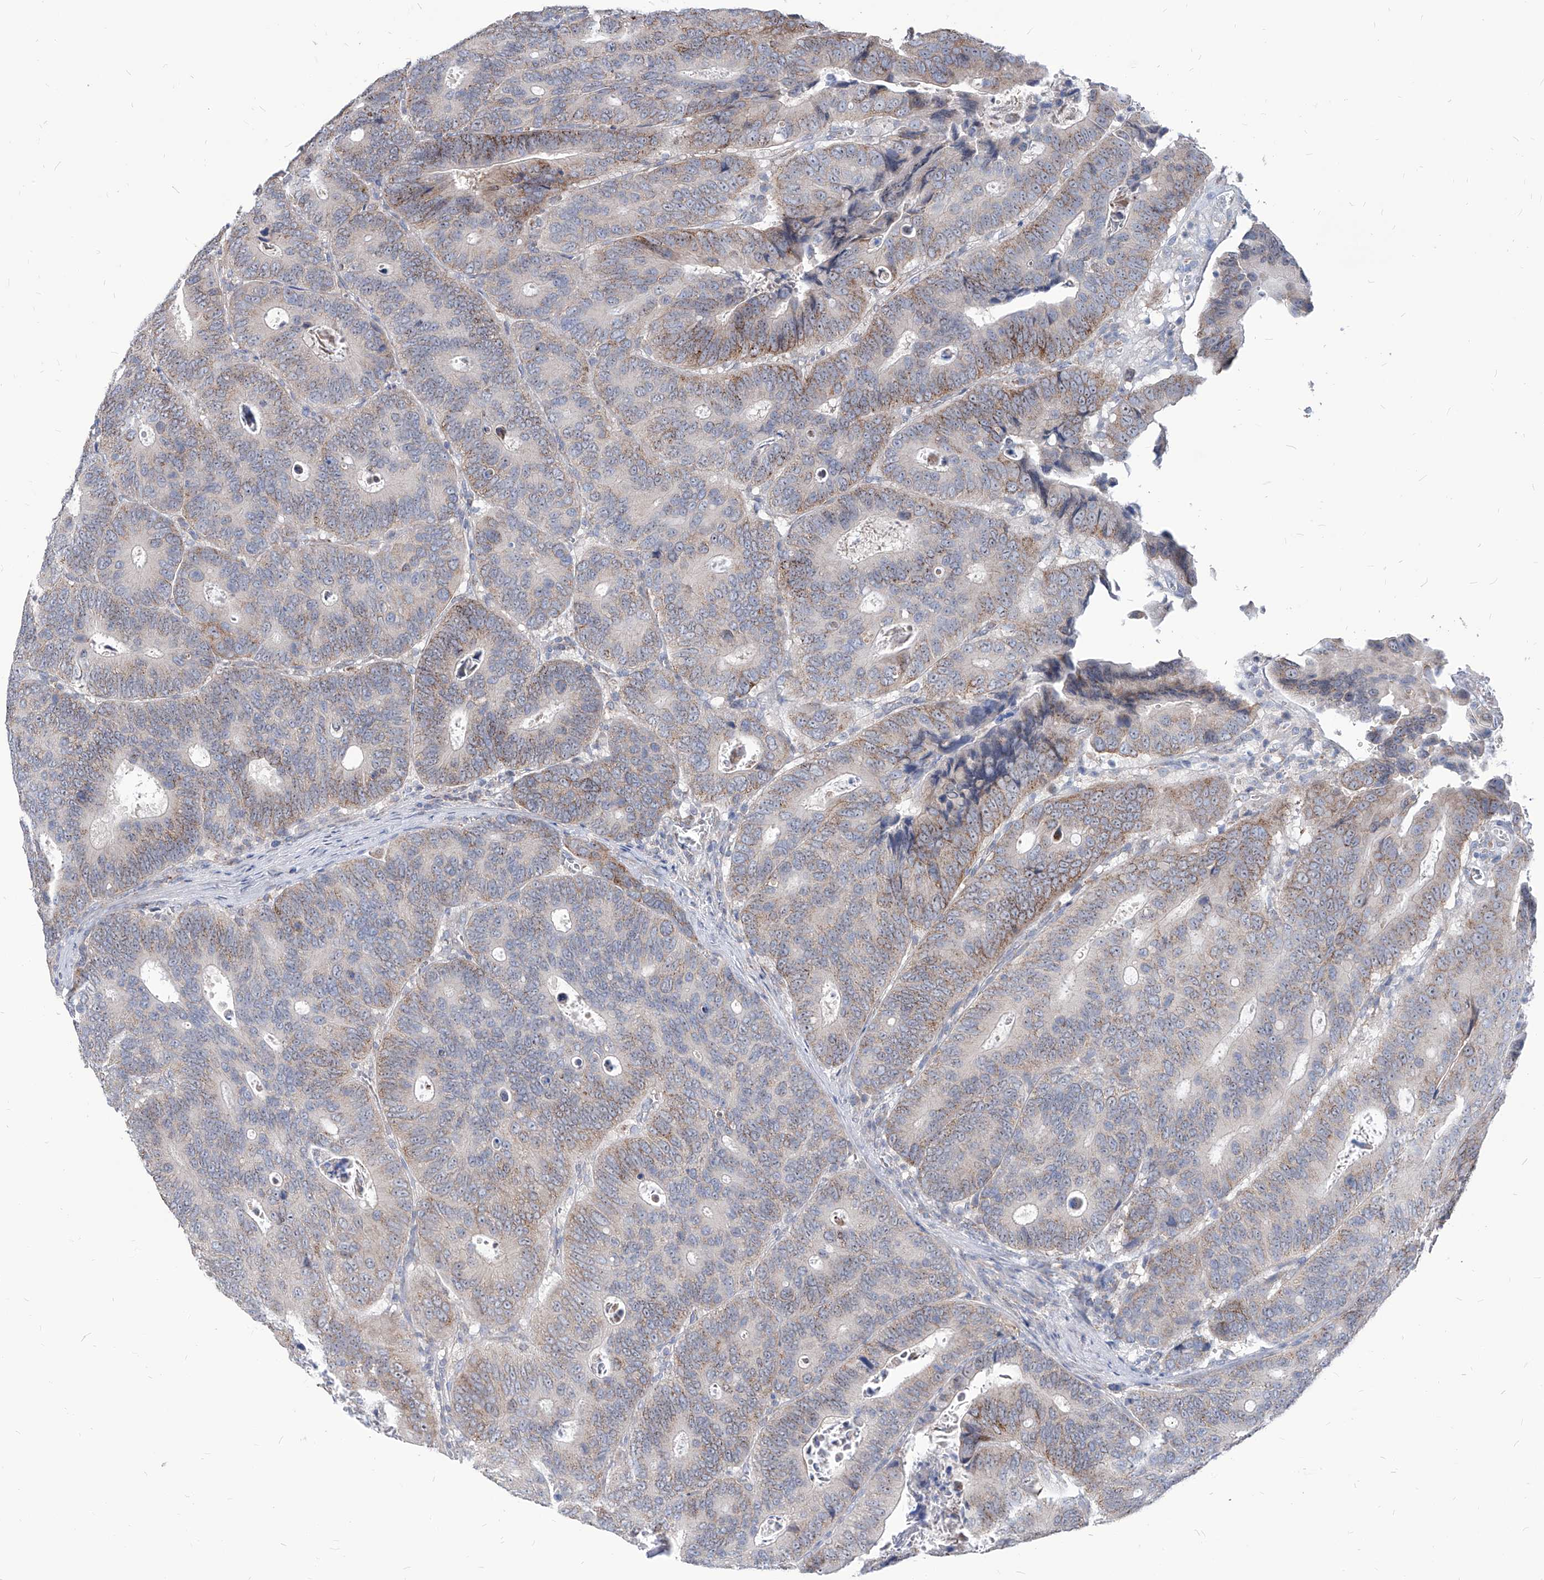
{"staining": {"intensity": "weak", "quantity": "25%-75%", "location": "cytoplasmic/membranous"}, "tissue": "colorectal cancer", "cell_type": "Tumor cells", "image_type": "cancer", "snomed": [{"axis": "morphology", "description": "Inflammation, NOS"}, {"axis": "morphology", "description": "Adenocarcinoma, NOS"}, {"axis": "topography", "description": "Colon"}], "caption": "IHC micrograph of neoplastic tissue: colorectal cancer stained using immunohistochemistry (IHC) exhibits low levels of weak protein expression localized specifically in the cytoplasmic/membranous of tumor cells, appearing as a cytoplasmic/membranous brown color.", "gene": "AGPS", "patient": {"sex": "male", "age": 72}}